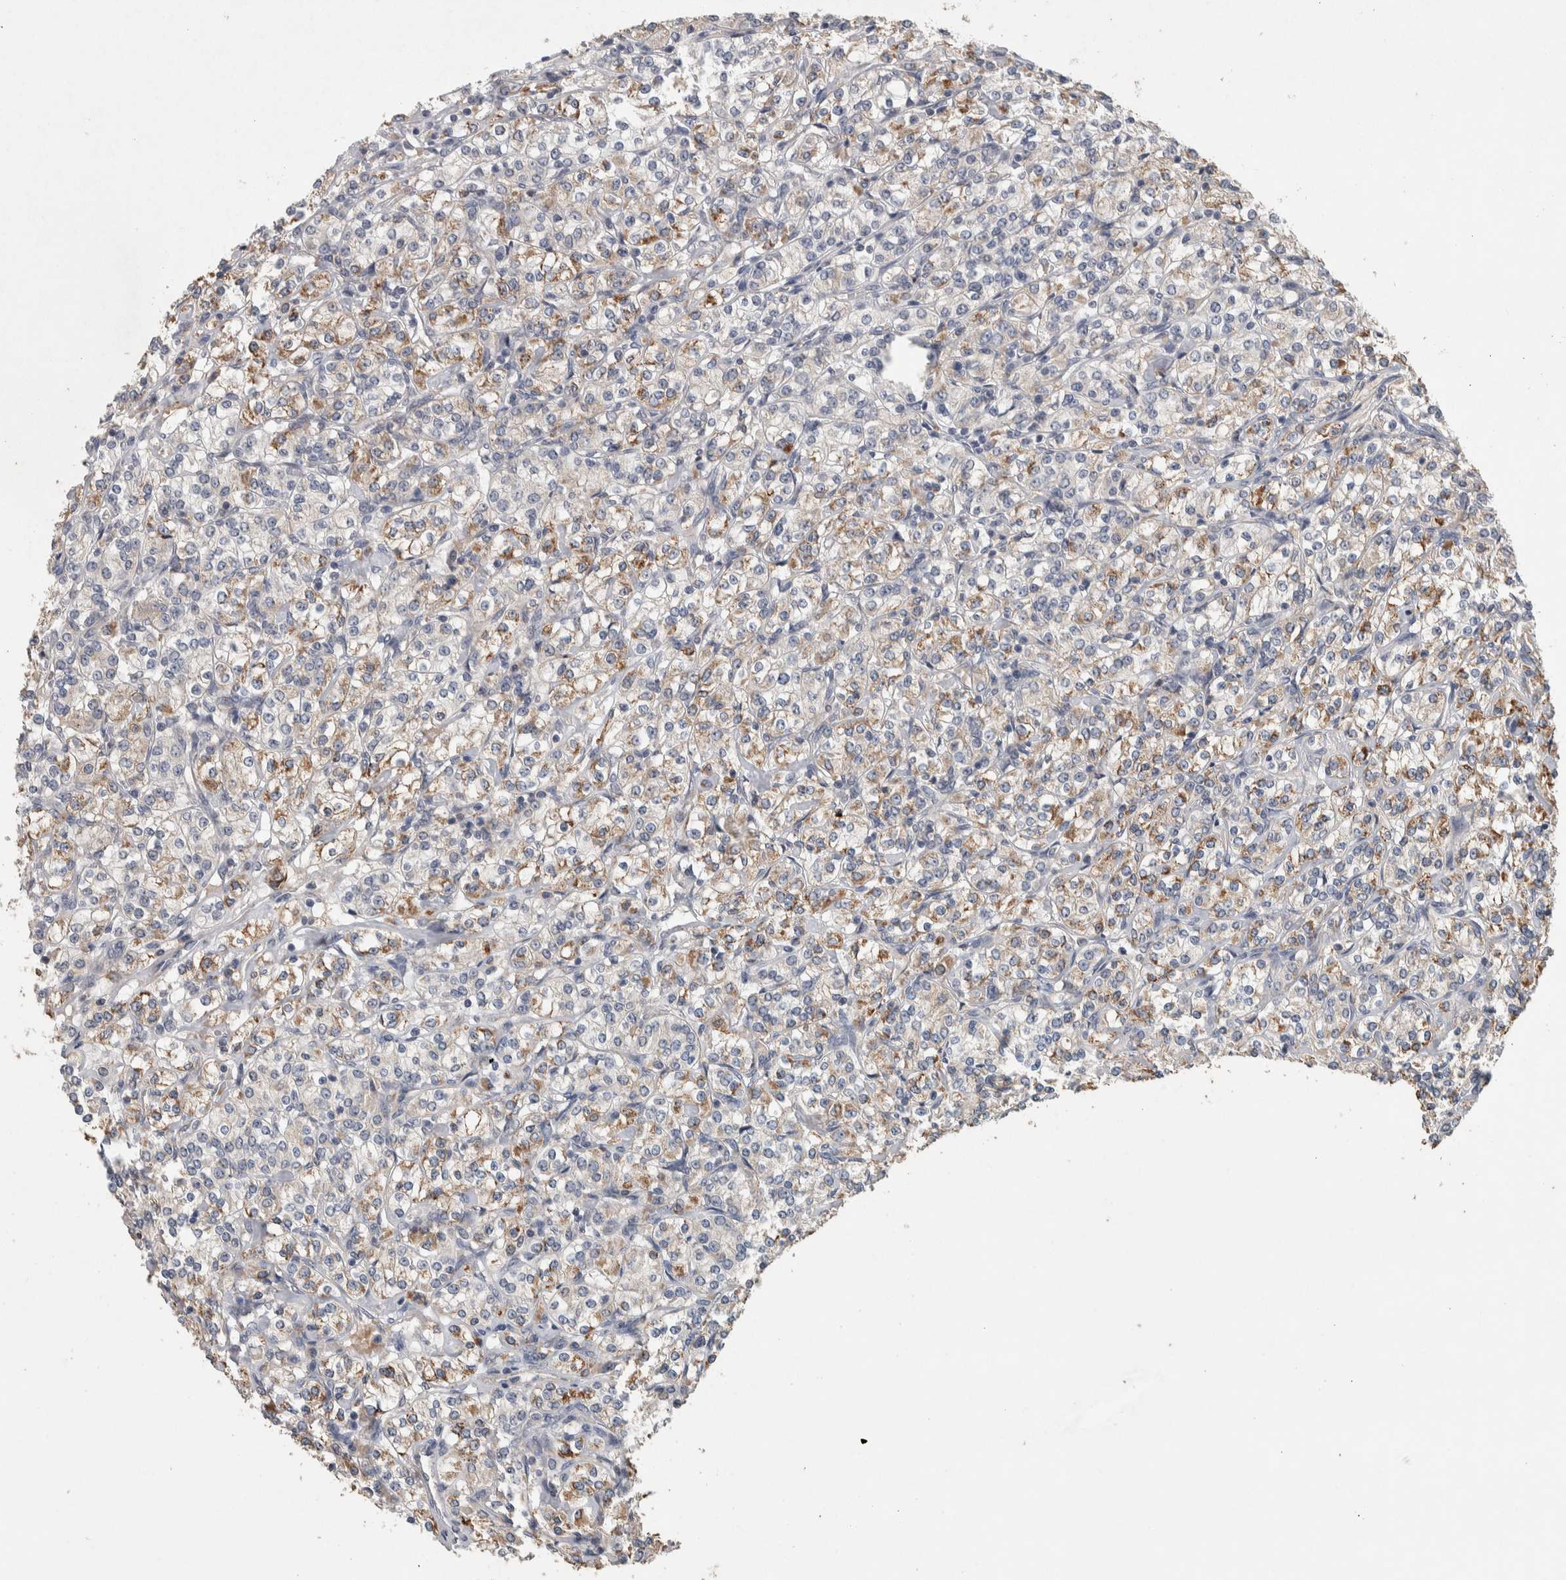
{"staining": {"intensity": "moderate", "quantity": "25%-75%", "location": "cytoplasmic/membranous"}, "tissue": "renal cancer", "cell_type": "Tumor cells", "image_type": "cancer", "snomed": [{"axis": "morphology", "description": "Adenocarcinoma, NOS"}, {"axis": "topography", "description": "Kidney"}], "caption": "A photomicrograph showing moderate cytoplasmic/membranous expression in approximately 25%-75% of tumor cells in adenocarcinoma (renal), as visualized by brown immunohistochemical staining.", "gene": "CHRM3", "patient": {"sex": "male", "age": 77}}